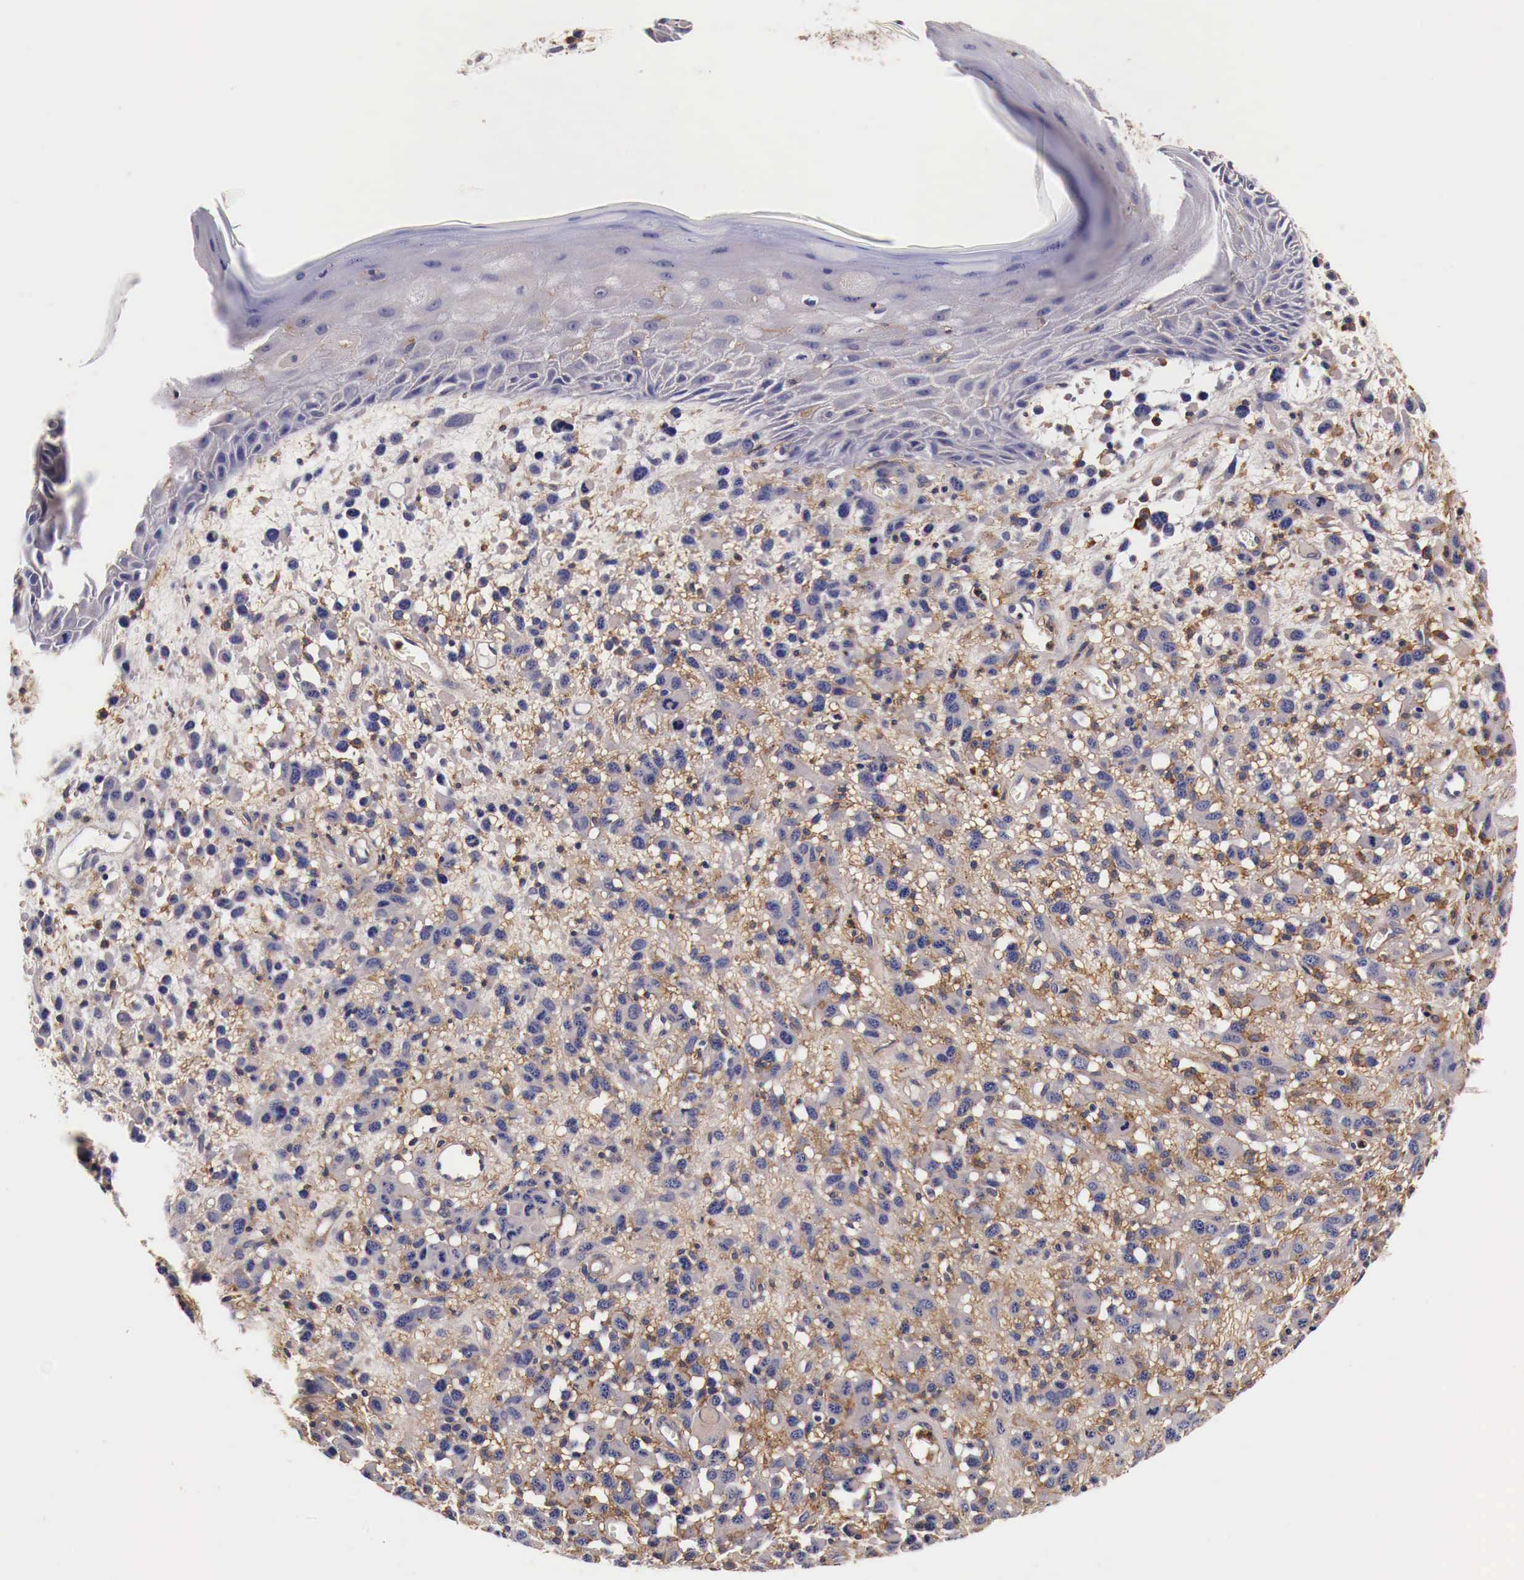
{"staining": {"intensity": "negative", "quantity": "none", "location": "none"}, "tissue": "melanoma", "cell_type": "Tumor cells", "image_type": "cancer", "snomed": [{"axis": "morphology", "description": "Malignant melanoma, NOS"}, {"axis": "topography", "description": "Skin"}], "caption": "Melanoma was stained to show a protein in brown. There is no significant expression in tumor cells. Brightfield microscopy of immunohistochemistry stained with DAB (3,3'-diaminobenzidine) (brown) and hematoxylin (blue), captured at high magnification.", "gene": "RP2", "patient": {"sex": "male", "age": 51}}